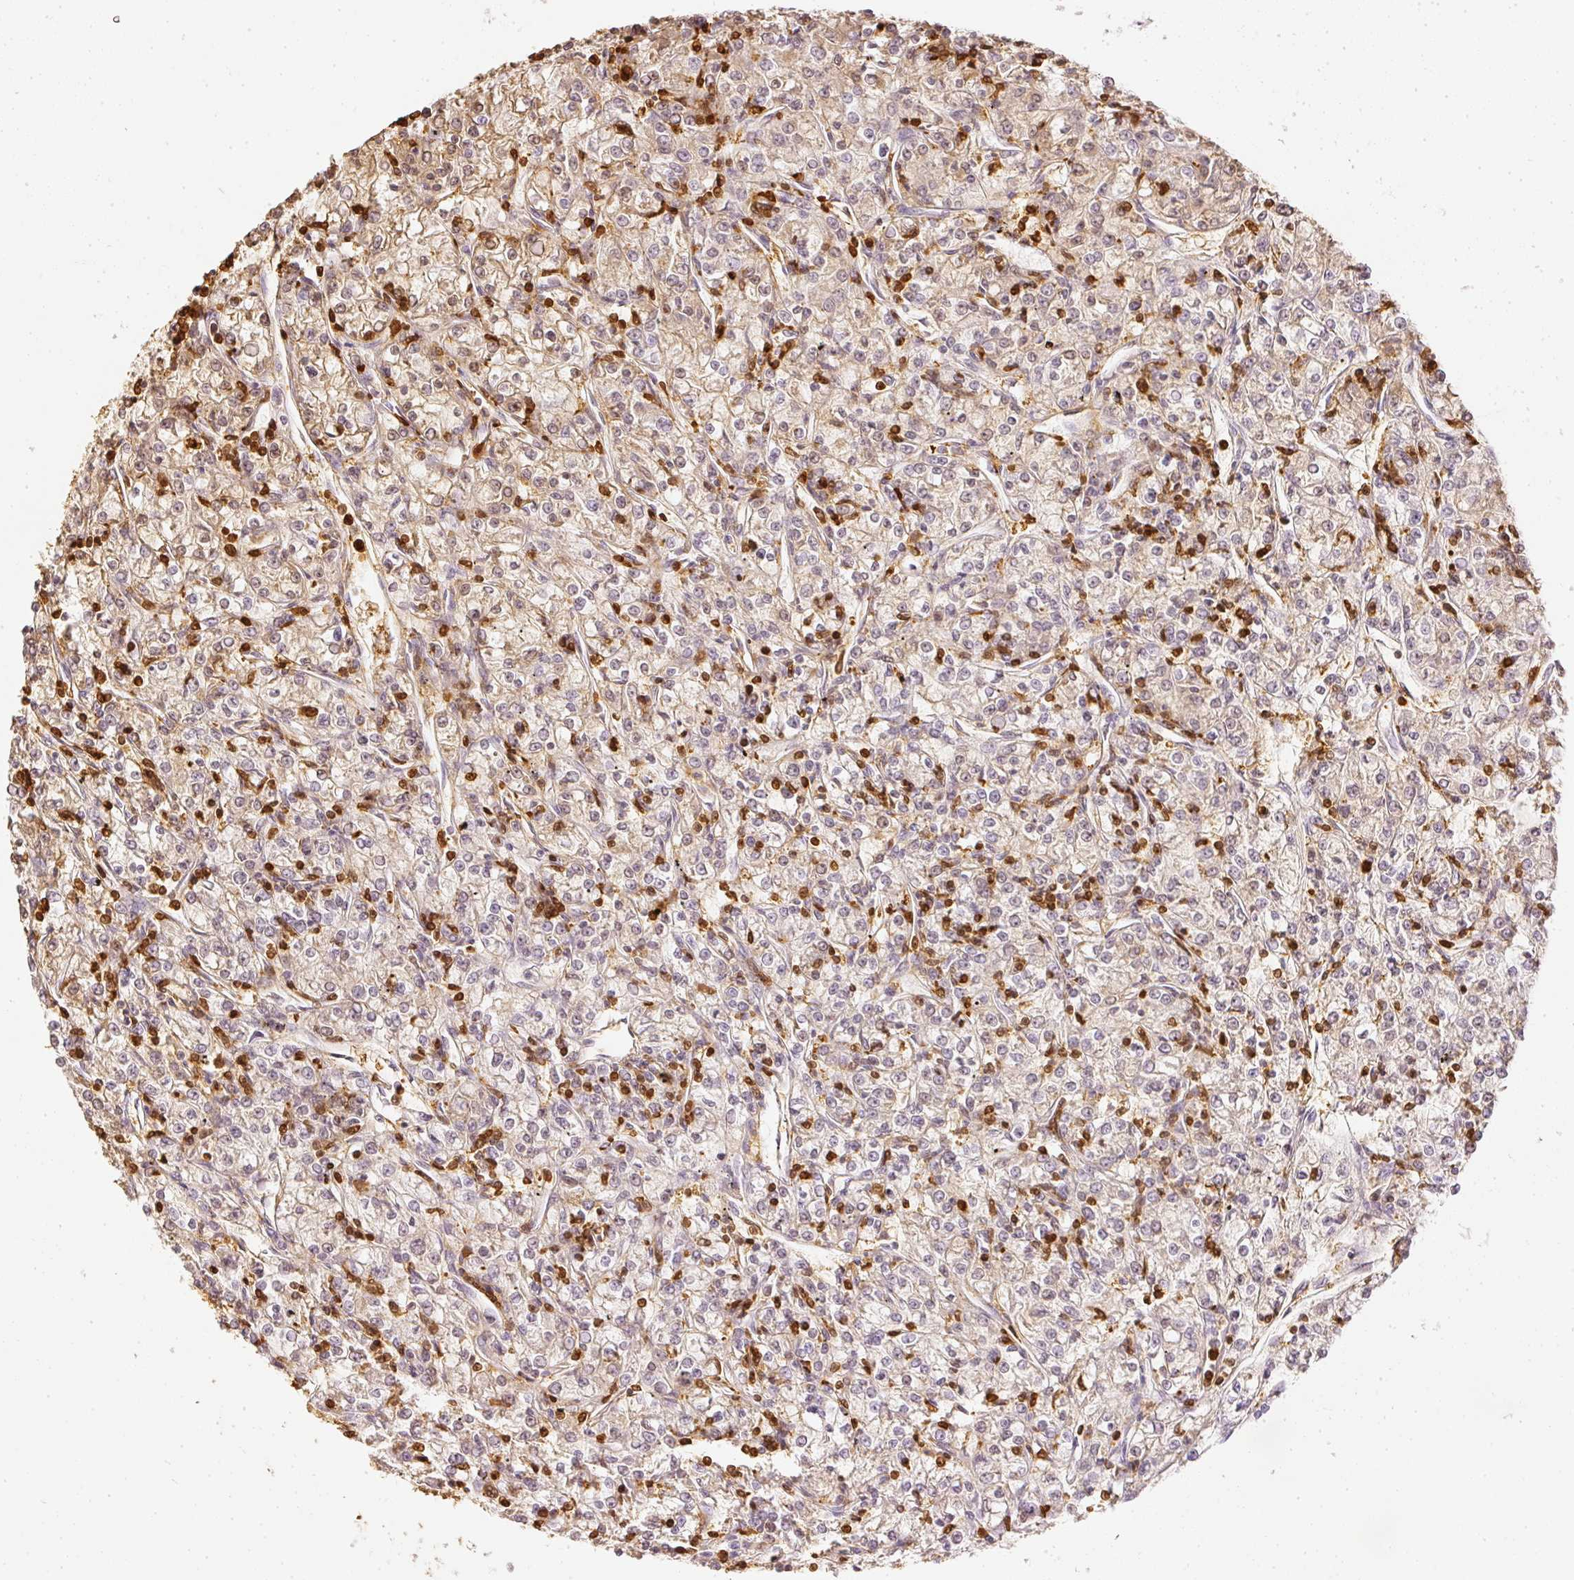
{"staining": {"intensity": "weak", "quantity": "25%-75%", "location": "cytoplasmic/membranous,nuclear"}, "tissue": "renal cancer", "cell_type": "Tumor cells", "image_type": "cancer", "snomed": [{"axis": "morphology", "description": "Adenocarcinoma, NOS"}, {"axis": "topography", "description": "Kidney"}], "caption": "Adenocarcinoma (renal) tissue reveals weak cytoplasmic/membranous and nuclear expression in approximately 25%-75% of tumor cells", "gene": "PFN1", "patient": {"sex": "female", "age": 59}}